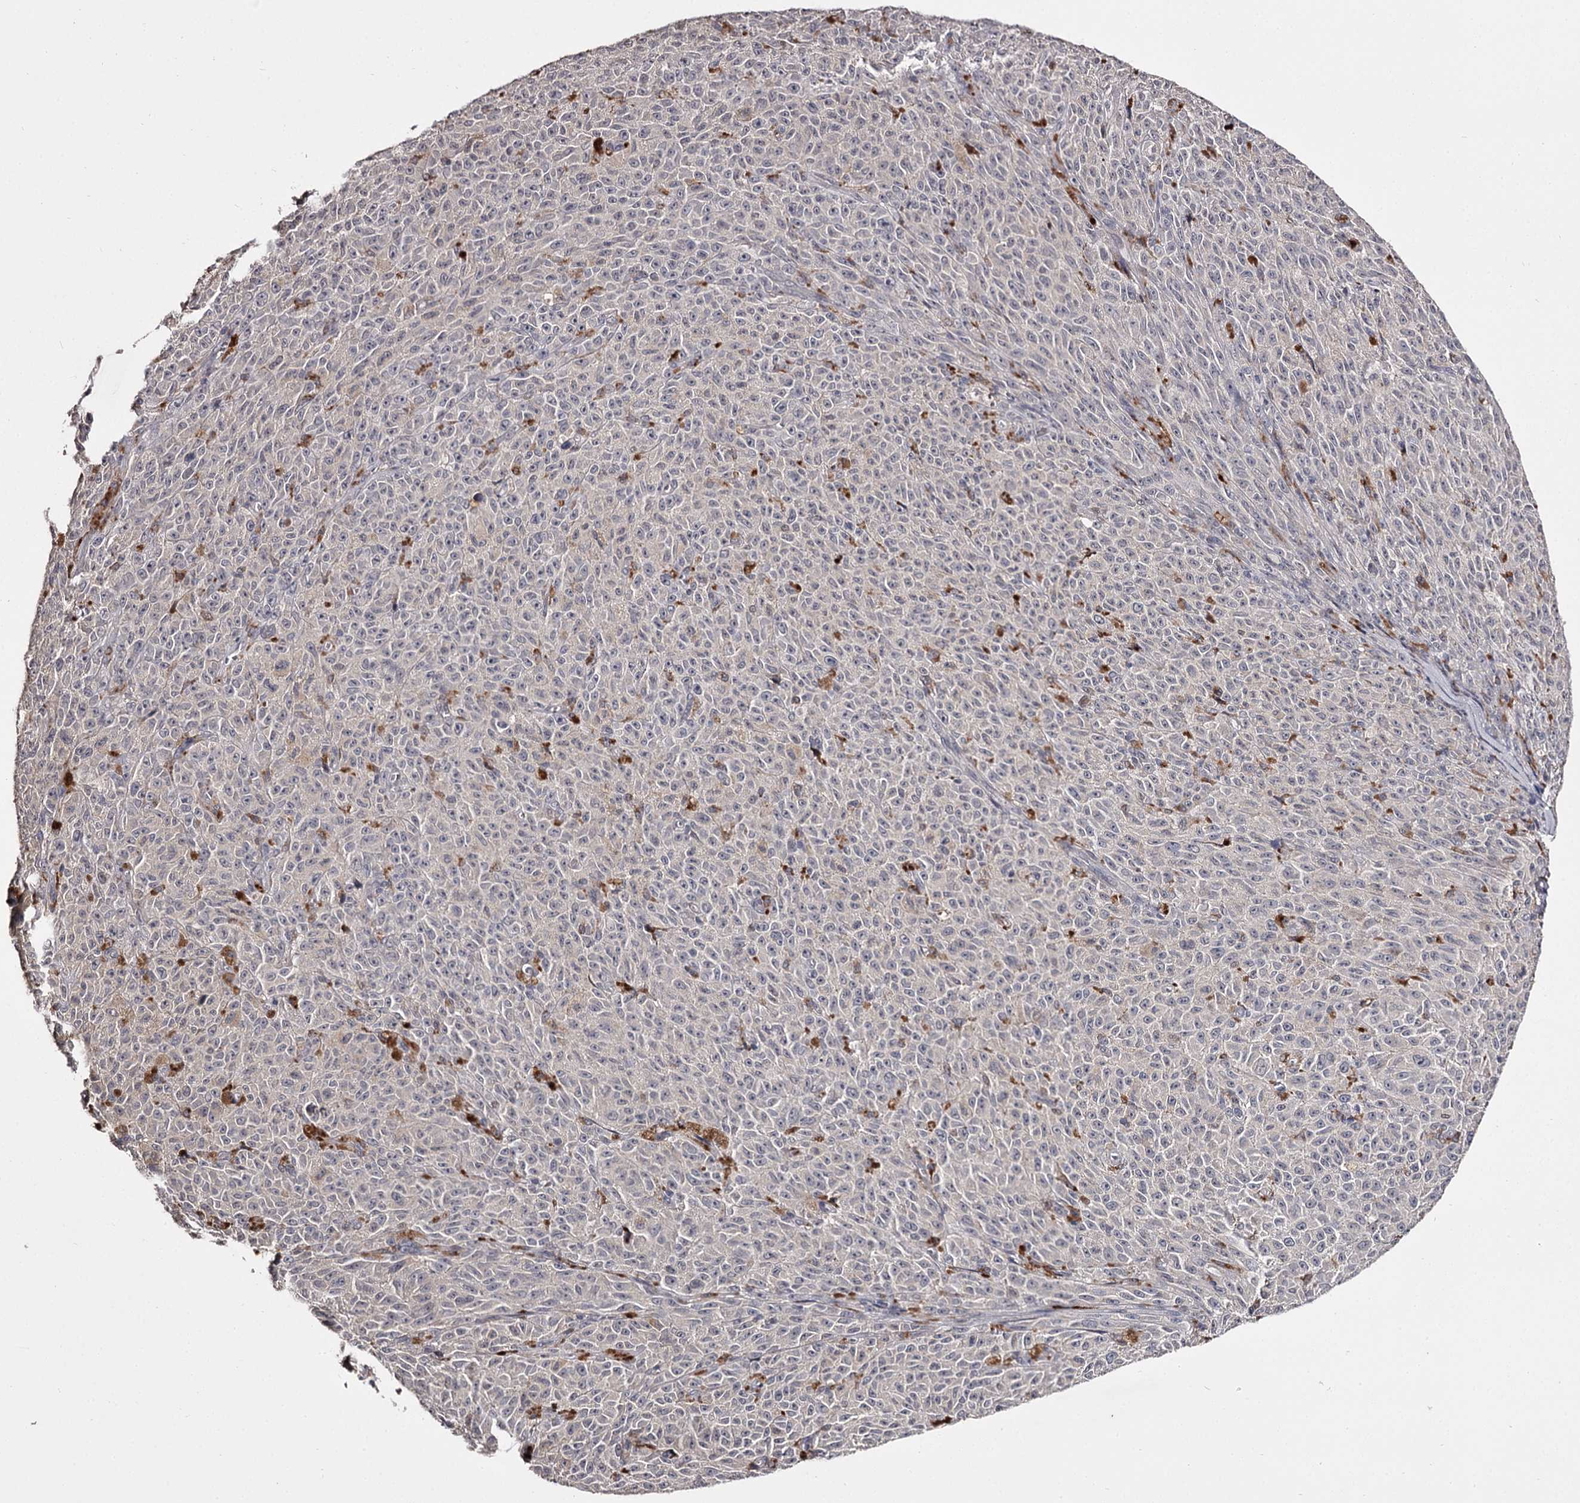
{"staining": {"intensity": "negative", "quantity": "none", "location": "none"}, "tissue": "melanoma", "cell_type": "Tumor cells", "image_type": "cancer", "snomed": [{"axis": "morphology", "description": "Malignant melanoma, NOS"}, {"axis": "topography", "description": "Skin"}], "caption": "Immunohistochemistry (IHC) image of neoplastic tissue: human melanoma stained with DAB reveals no significant protein staining in tumor cells. (Immunohistochemistry (IHC), brightfield microscopy, high magnification).", "gene": "SLC32A1", "patient": {"sex": "female", "age": 82}}